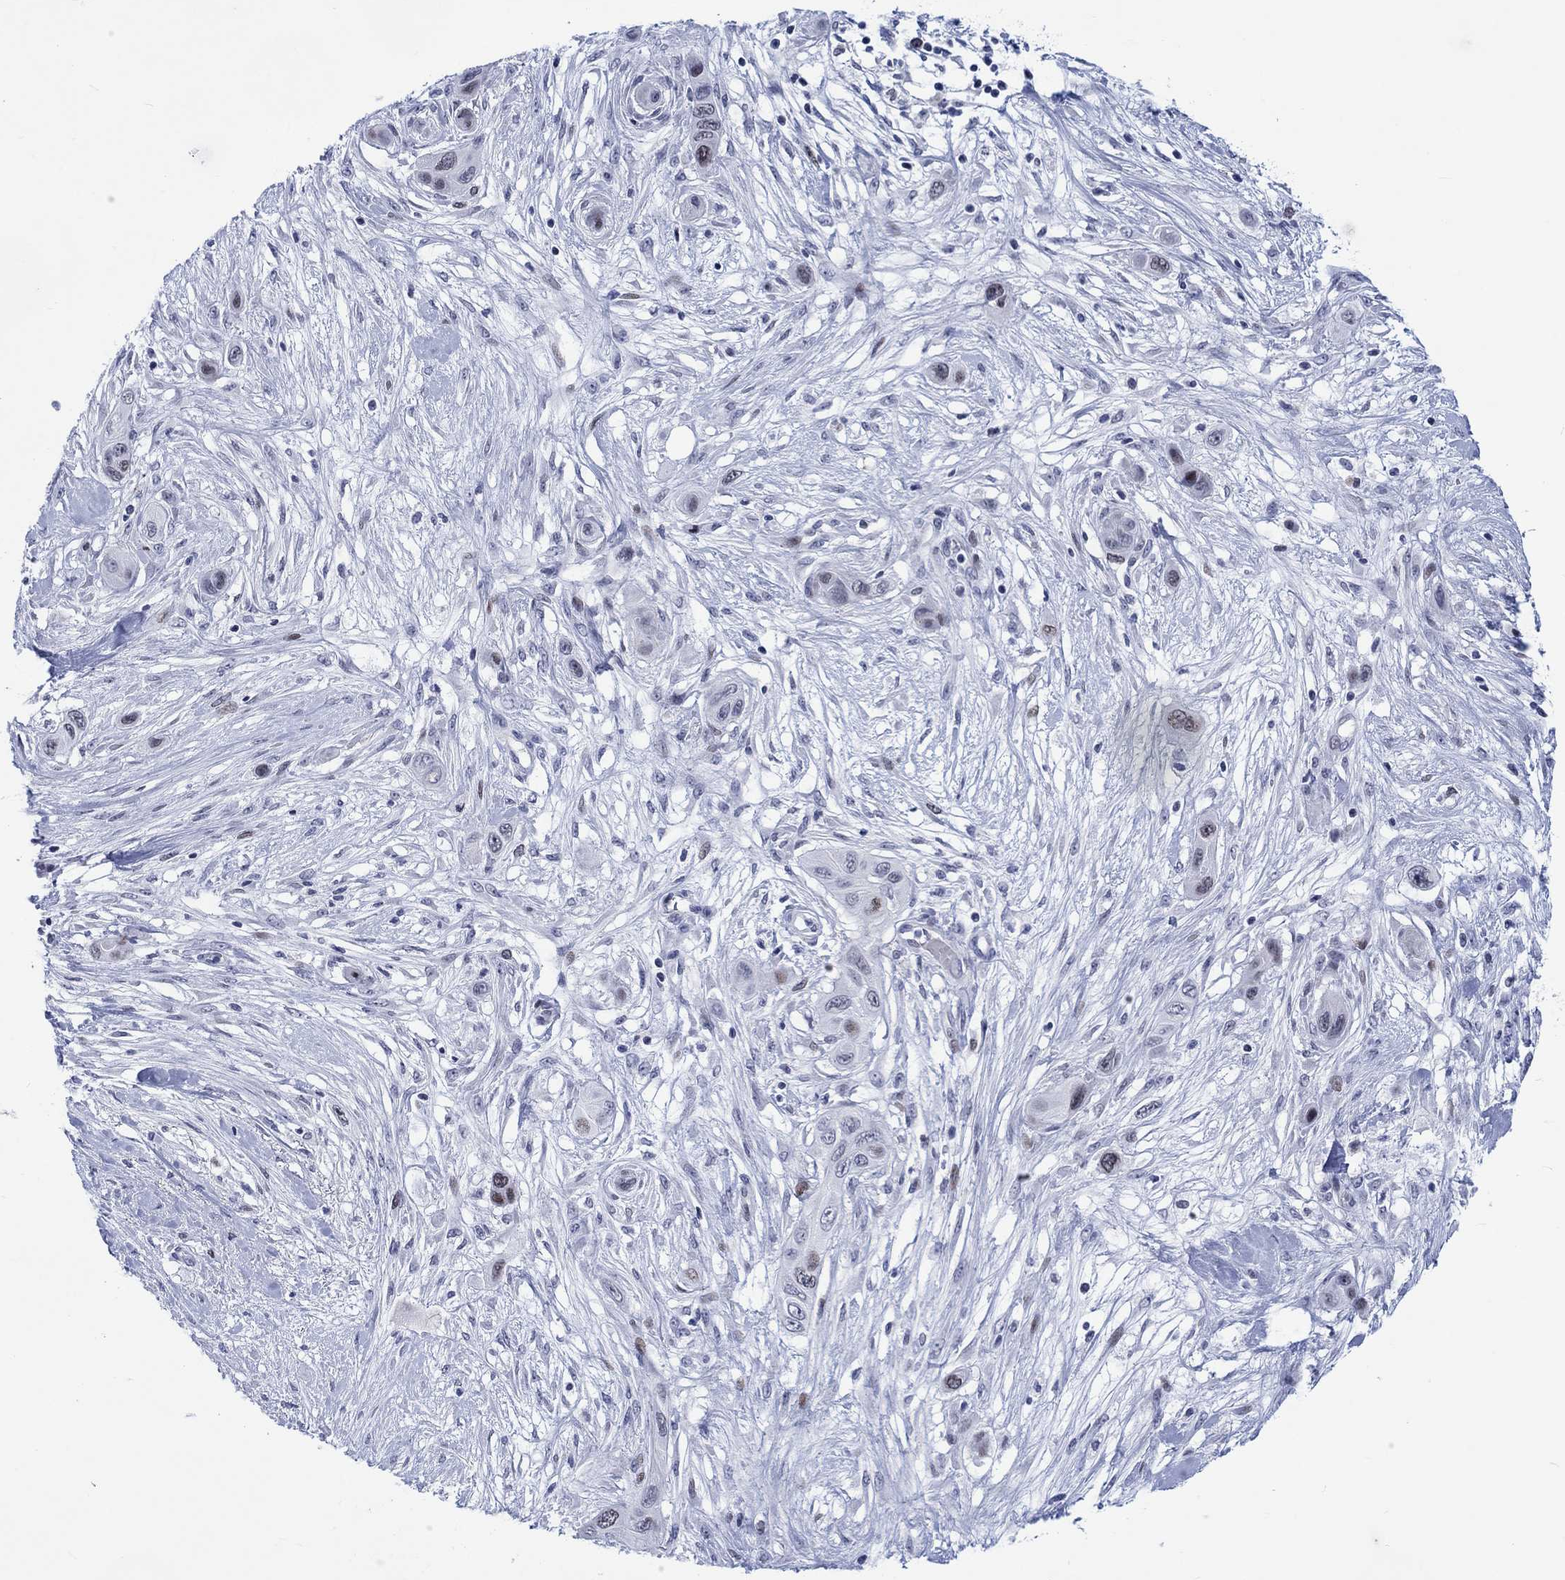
{"staining": {"intensity": "moderate", "quantity": "<25%", "location": "nuclear"}, "tissue": "skin cancer", "cell_type": "Tumor cells", "image_type": "cancer", "snomed": [{"axis": "morphology", "description": "Squamous cell carcinoma, NOS"}, {"axis": "topography", "description": "Skin"}], "caption": "The photomicrograph exhibits staining of skin squamous cell carcinoma, revealing moderate nuclear protein expression (brown color) within tumor cells. Ihc stains the protein of interest in brown and the nuclei are stained blue.", "gene": "CDCA2", "patient": {"sex": "male", "age": 79}}